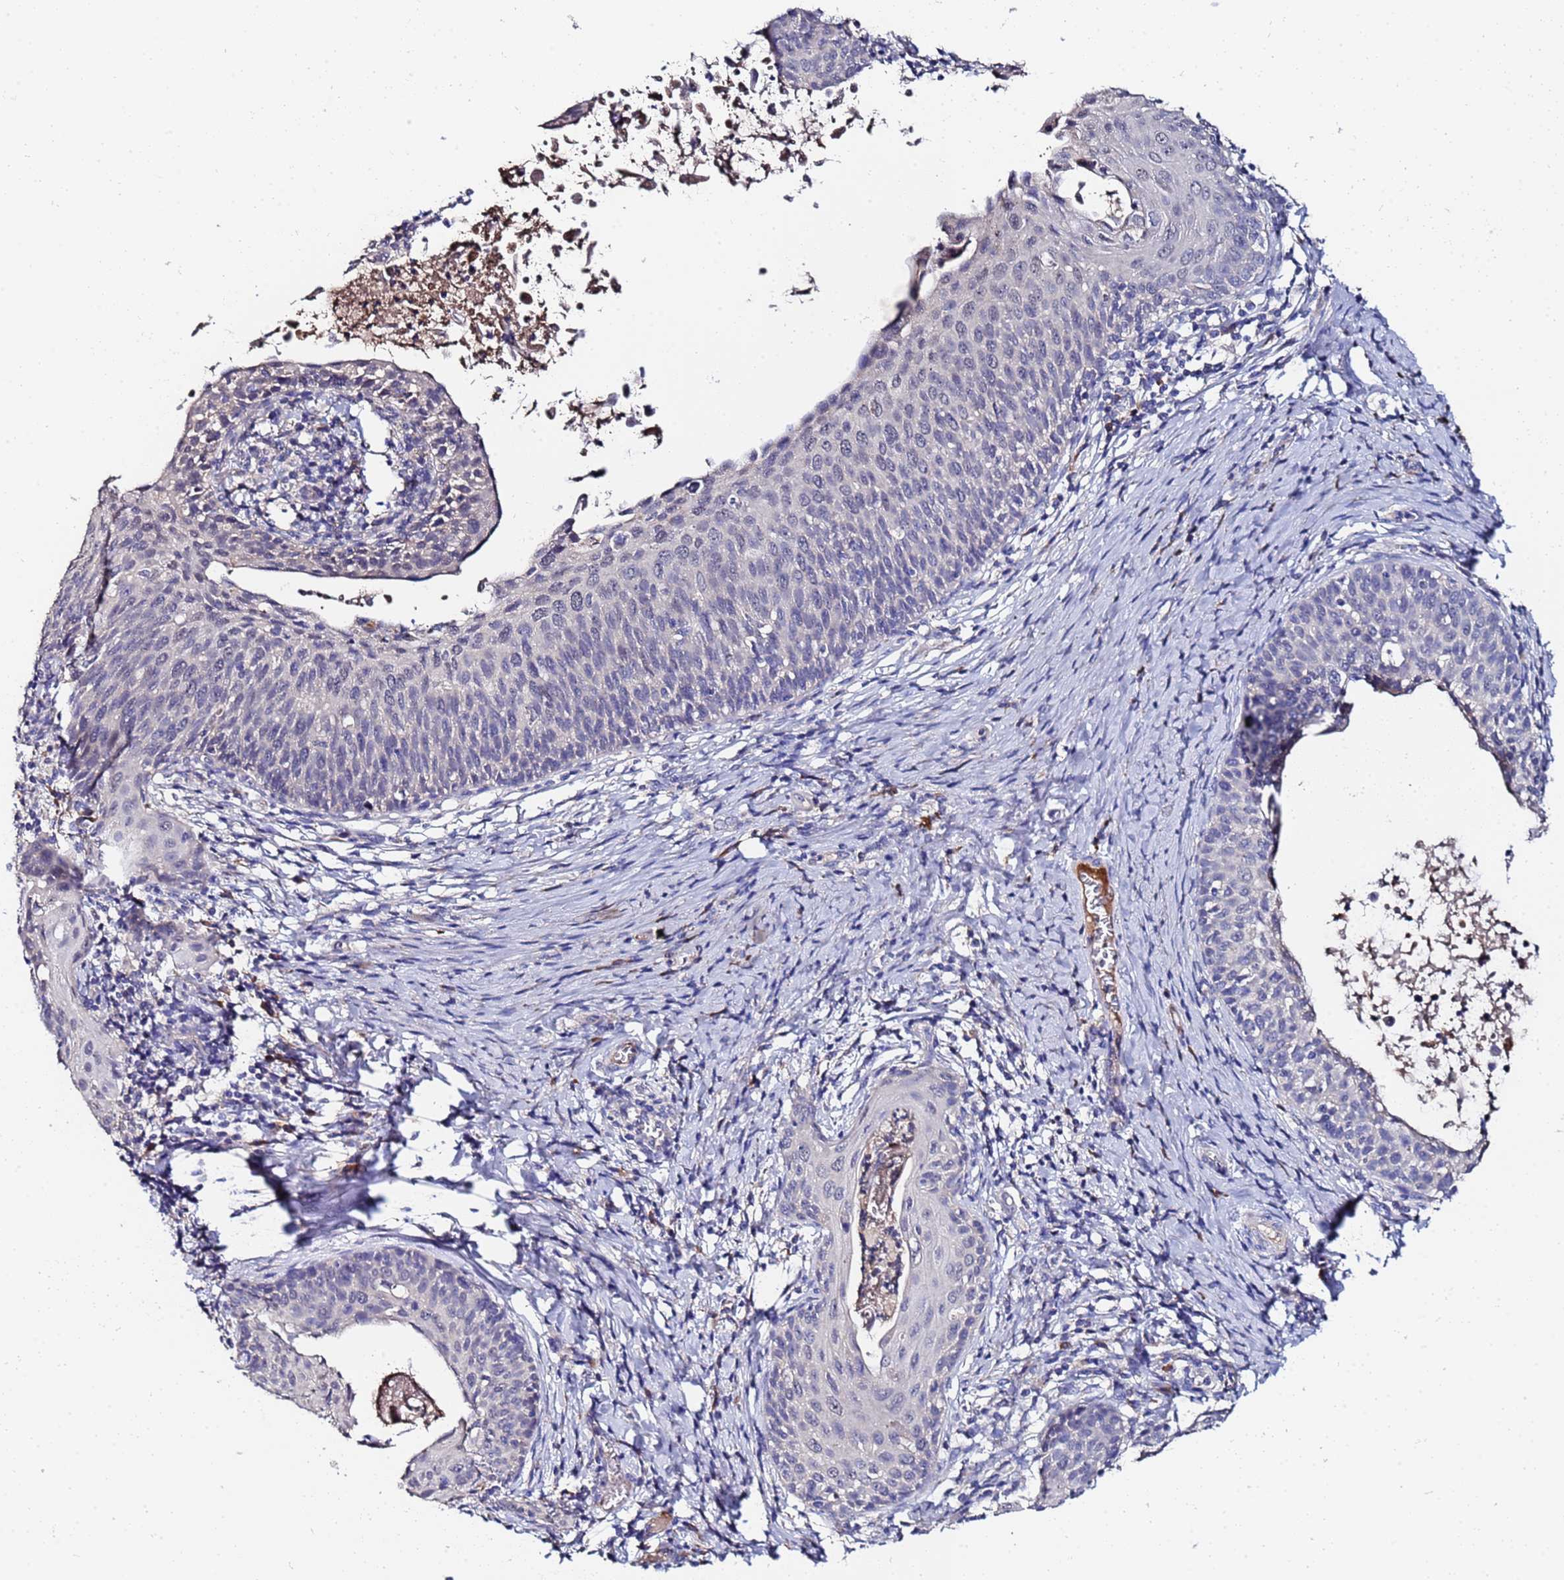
{"staining": {"intensity": "negative", "quantity": "none", "location": "none"}, "tissue": "cervical cancer", "cell_type": "Tumor cells", "image_type": "cancer", "snomed": [{"axis": "morphology", "description": "Squamous cell carcinoma, NOS"}, {"axis": "topography", "description": "Cervix"}], "caption": "DAB (3,3'-diaminobenzidine) immunohistochemical staining of human squamous cell carcinoma (cervical) displays no significant staining in tumor cells.", "gene": "TCP10L", "patient": {"sex": "female", "age": 52}}